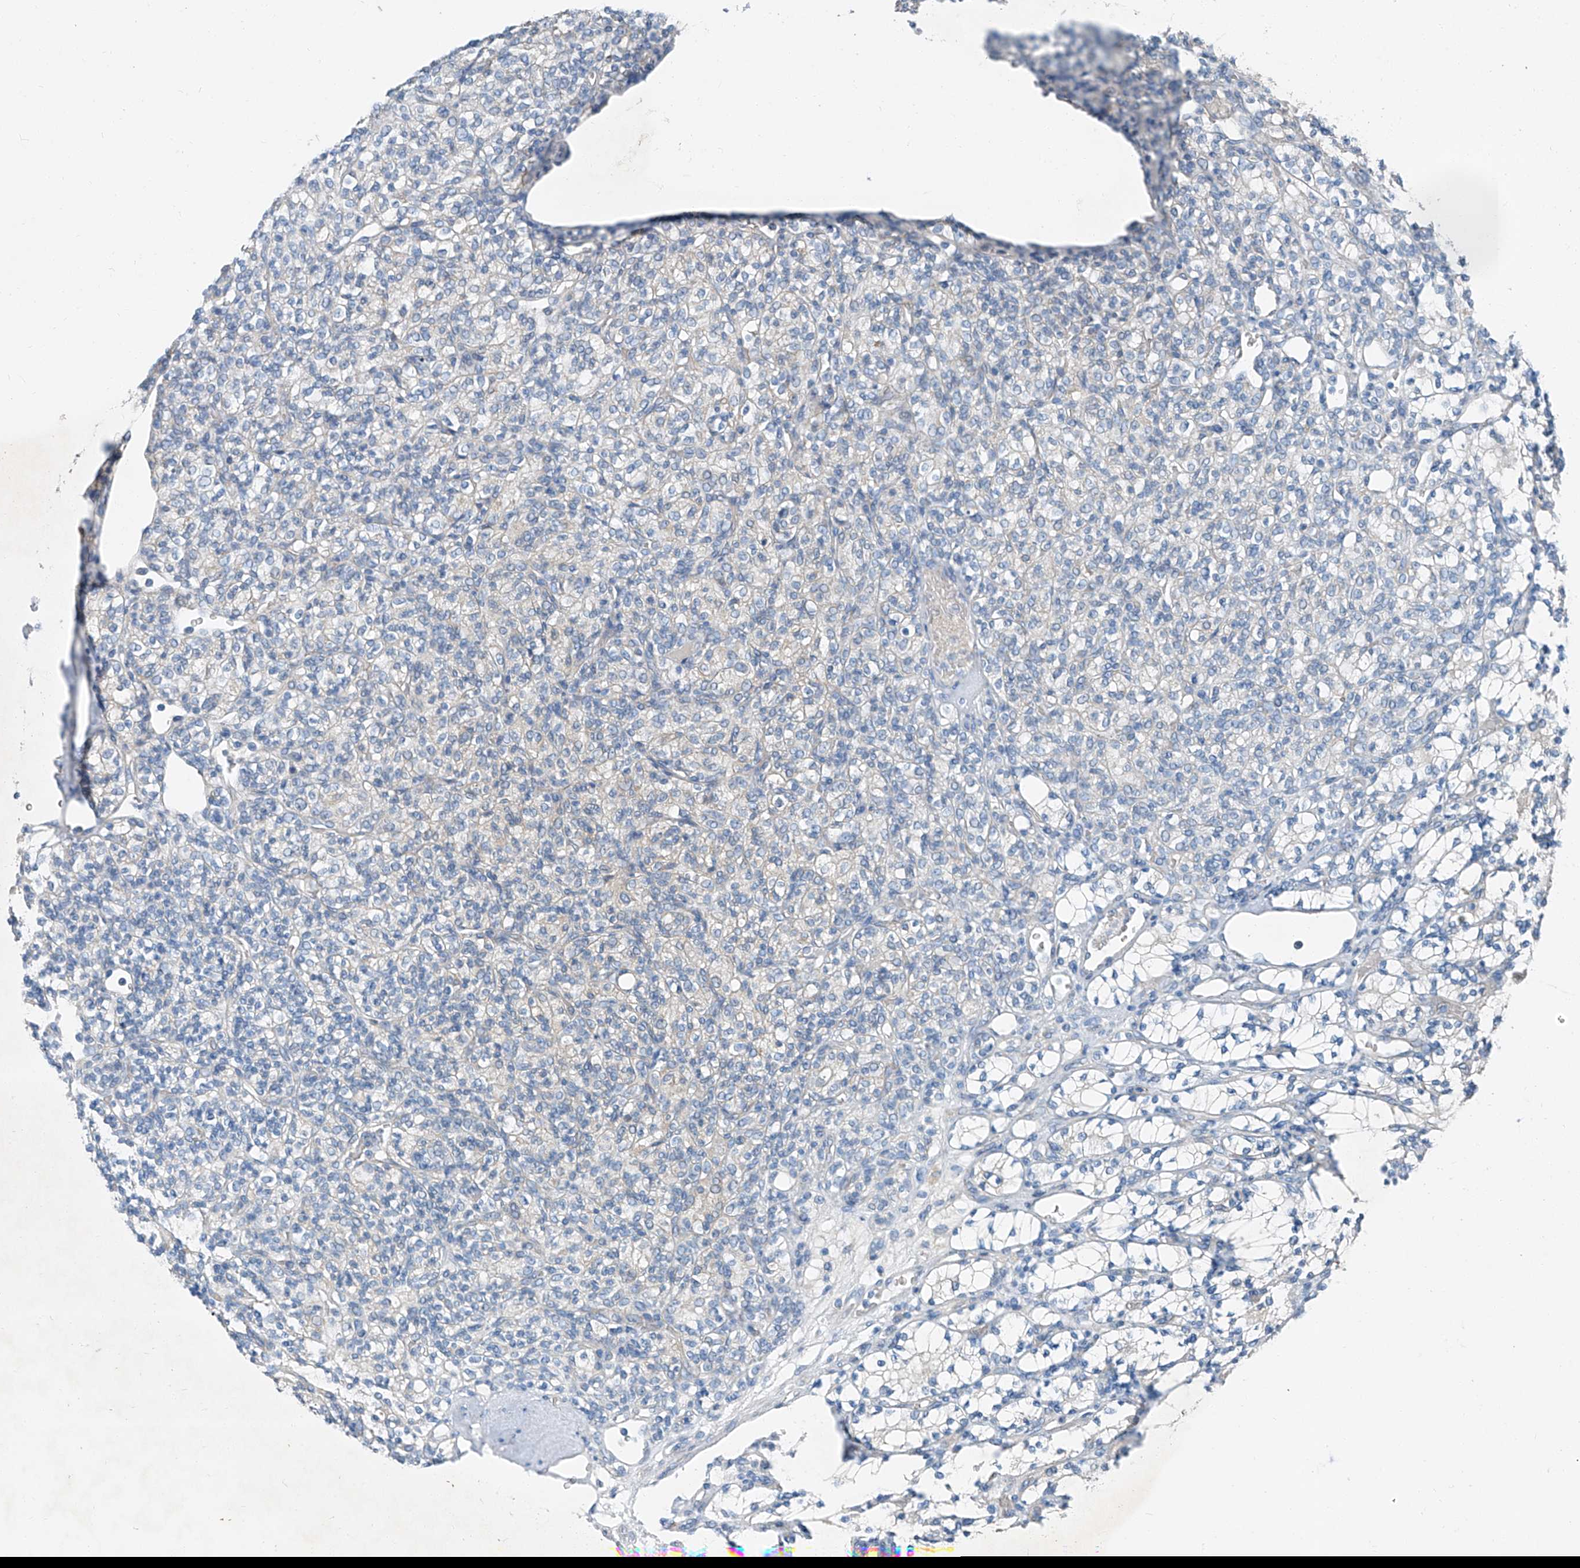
{"staining": {"intensity": "negative", "quantity": "none", "location": "none"}, "tissue": "renal cancer", "cell_type": "Tumor cells", "image_type": "cancer", "snomed": [{"axis": "morphology", "description": "Adenocarcinoma, NOS"}, {"axis": "topography", "description": "Kidney"}], "caption": "High magnification brightfield microscopy of renal cancer stained with DAB (3,3'-diaminobenzidine) (brown) and counterstained with hematoxylin (blue): tumor cells show no significant staining.", "gene": "MDGA1", "patient": {"sex": "male", "age": 77}}